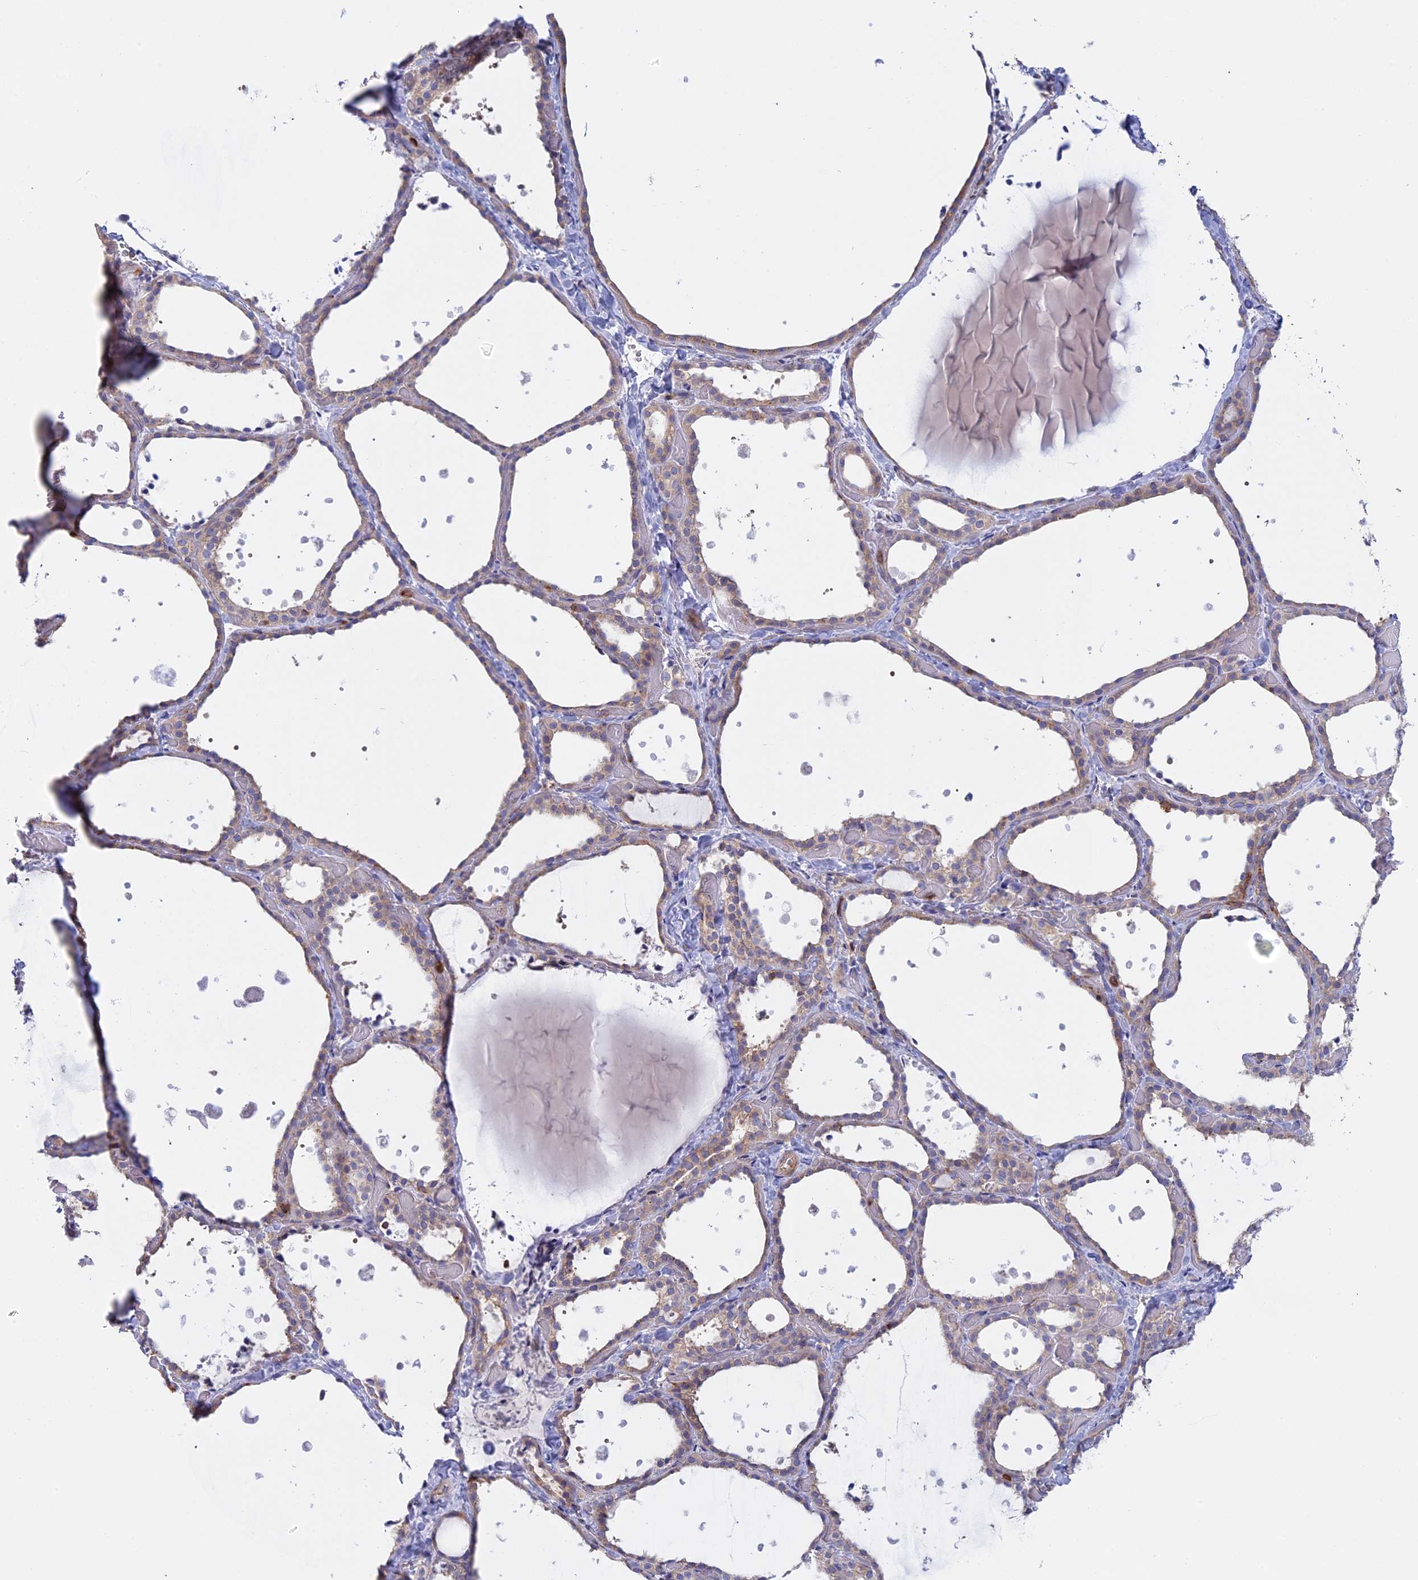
{"staining": {"intensity": "weak", "quantity": "<25%", "location": "cytoplasmic/membranous"}, "tissue": "thyroid gland", "cell_type": "Glandular cells", "image_type": "normal", "snomed": [{"axis": "morphology", "description": "Normal tissue, NOS"}, {"axis": "topography", "description": "Thyroid gland"}], "caption": "Micrograph shows no significant protein expression in glandular cells of unremarkable thyroid gland. (Stains: DAB immunohistochemistry with hematoxylin counter stain, Microscopy: brightfield microscopy at high magnification).", "gene": "GMIP", "patient": {"sex": "female", "age": 44}}